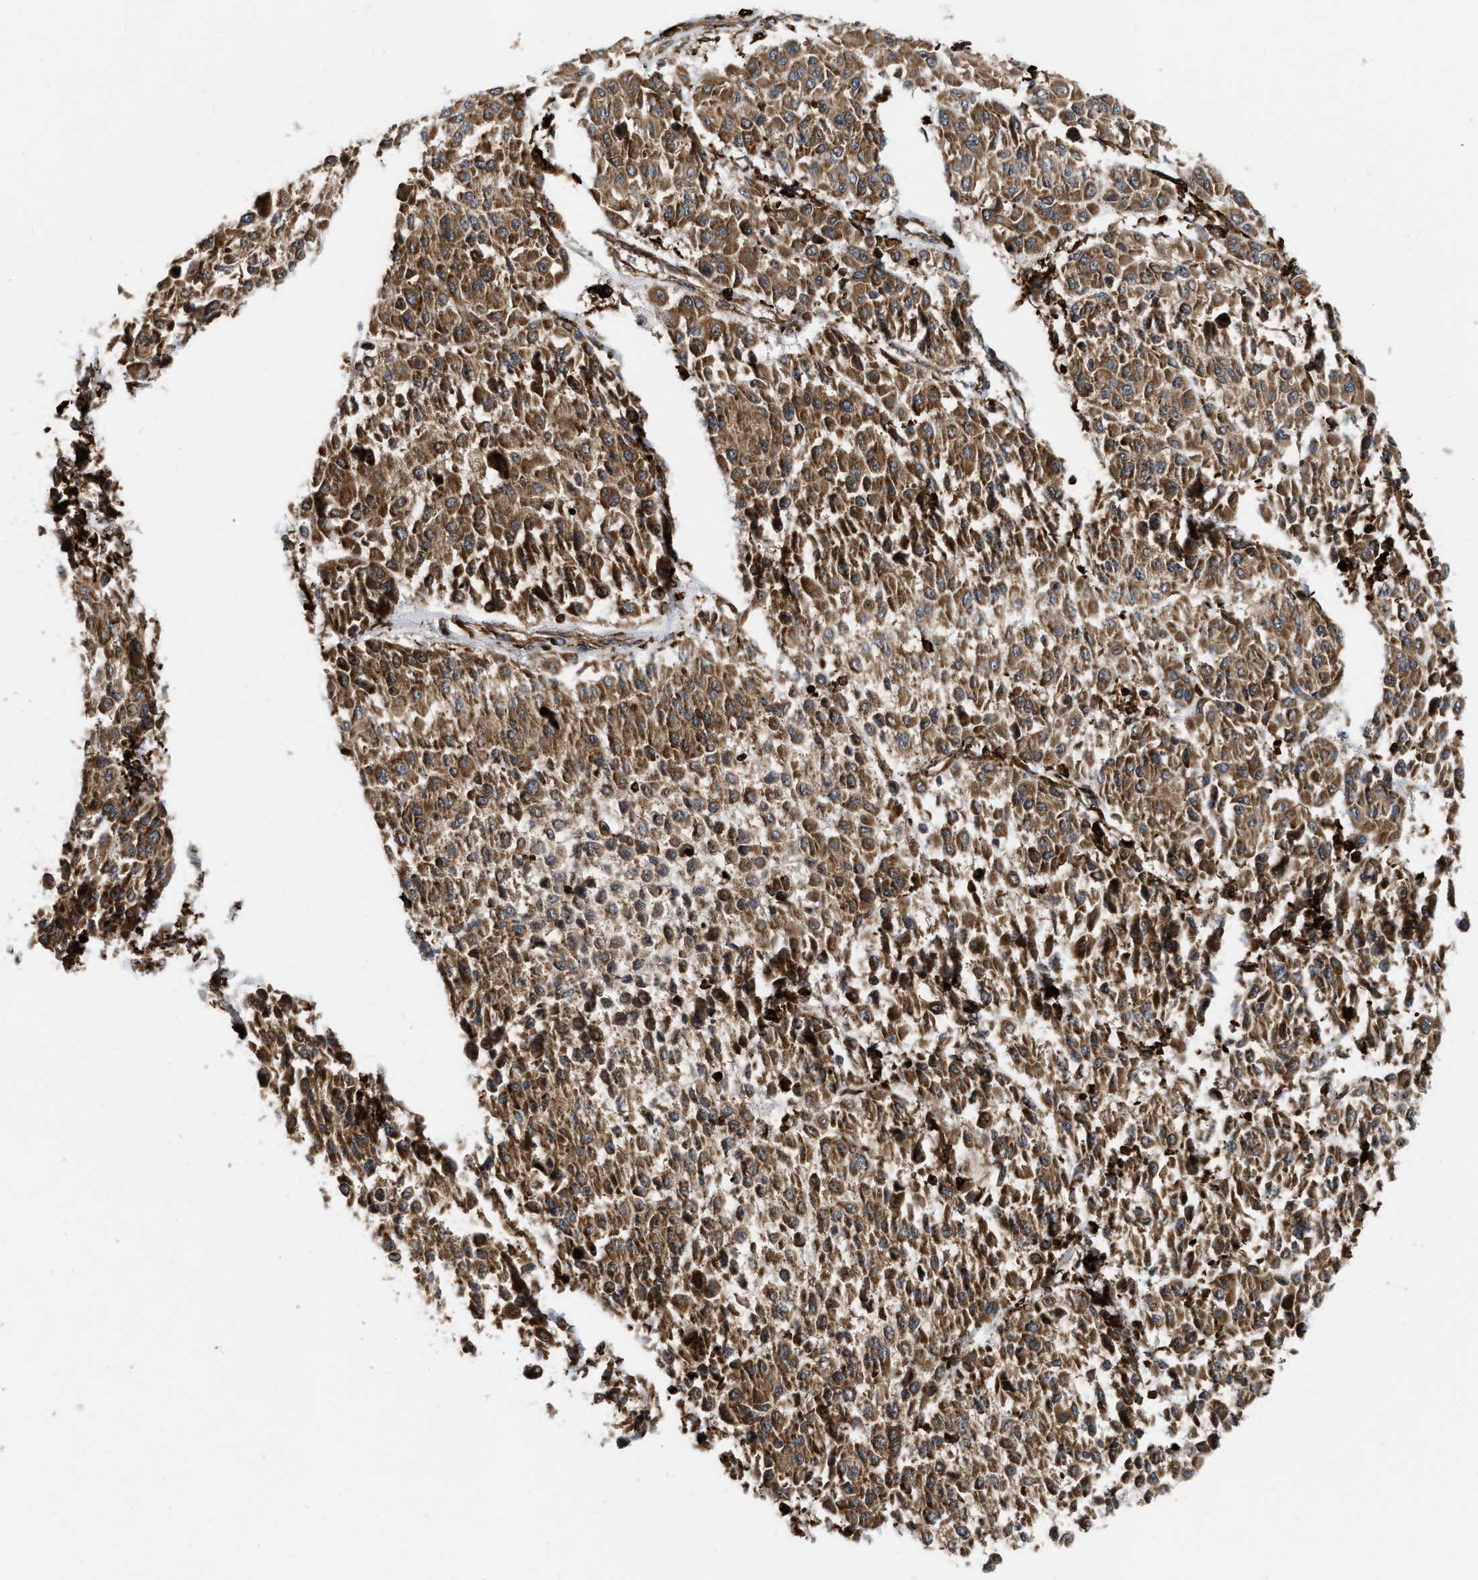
{"staining": {"intensity": "moderate", "quantity": ">75%", "location": "cytoplasmic/membranous"}, "tissue": "melanoma", "cell_type": "Tumor cells", "image_type": "cancer", "snomed": [{"axis": "morphology", "description": "Malignant melanoma, Metastatic site"}, {"axis": "topography", "description": "Soft tissue"}], "caption": "The immunohistochemical stain highlights moderate cytoplasmic/membranous positivity in tumor cells of melanoma tissue.", "gene": "IQCE", "patient": {"sex": "male", "age": 41}}